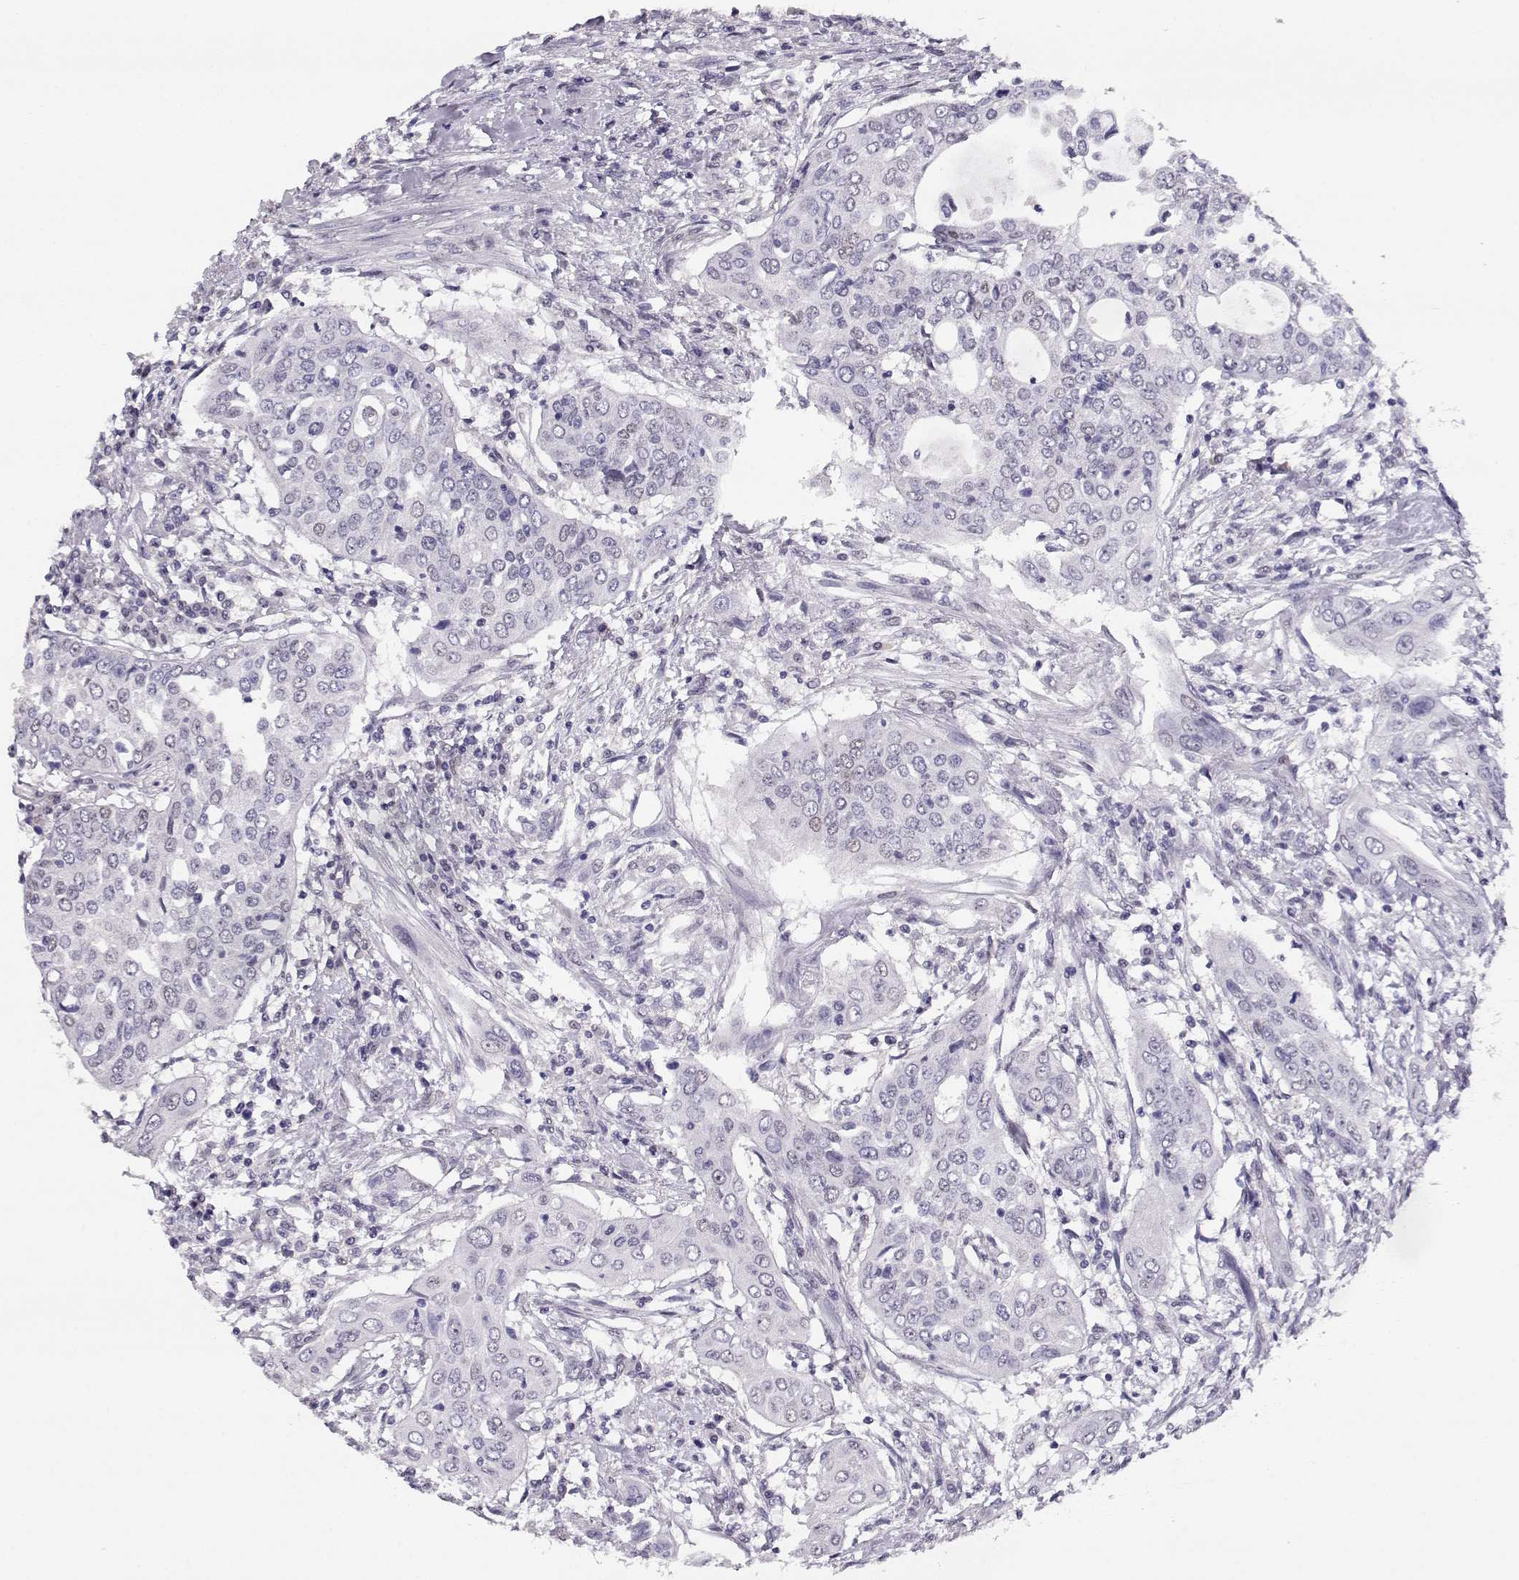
{"staining": {"intensity": "negative", "quantity": "none", "location": "none"}, "tissue": "urothelial cancer", "cell_type": "Tumor cells", "image_type": "cancer", "snomed": [{"axis": "morphology", "description": "Urothelial carcinoma, High grade"}, {"axis": "topography", "description": "Urinary bladder"}], "caption": "IHC micrograph of urothelial carcinoma (high-grade) stained for a protein (brown), which displays no expression in tumor cells. Nuclei are stained in blue.", "gene": "POLI", "patient": {"sex": "male", "age": 82}}